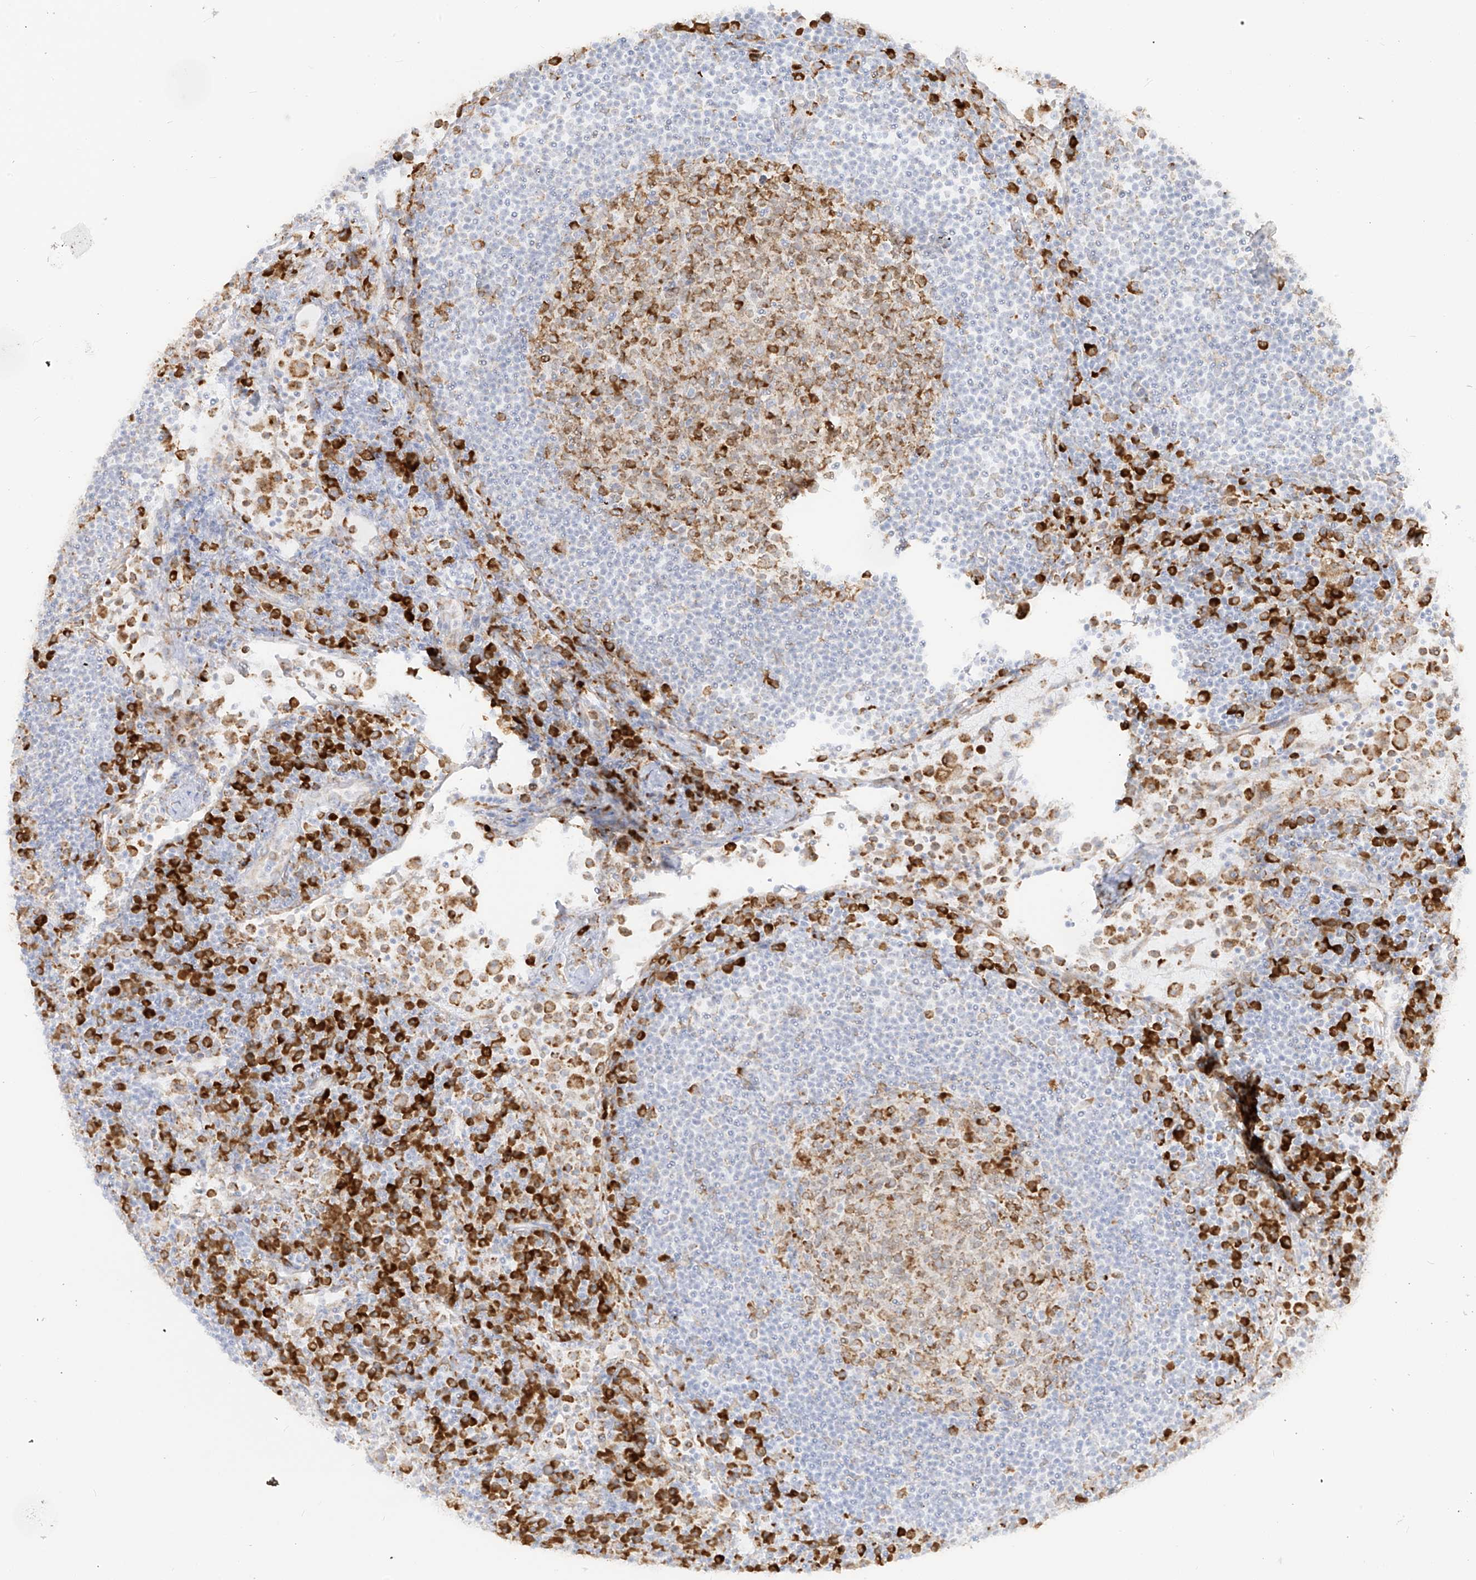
{"staining": {"intensity": "moderate", "quantity": ">75%", "location": "cytoplasmic/membranous"}, "tissue": "lymph node", "cell_type": "Germinal center cells", "image_type": "normal", "snomed": [{"axis": "morphology", "description": "Normal tissue, NOS"}, {"axis": "topography", "description": "Lymph node"}], "caption": "The image displays staining of normal lymph node, revealing moderate cytoplasmic/membranous protein positivity (brown color) within germinal center cells.", "gene": "LRRC59", "patient": {"sex": "female", "age": 53}}